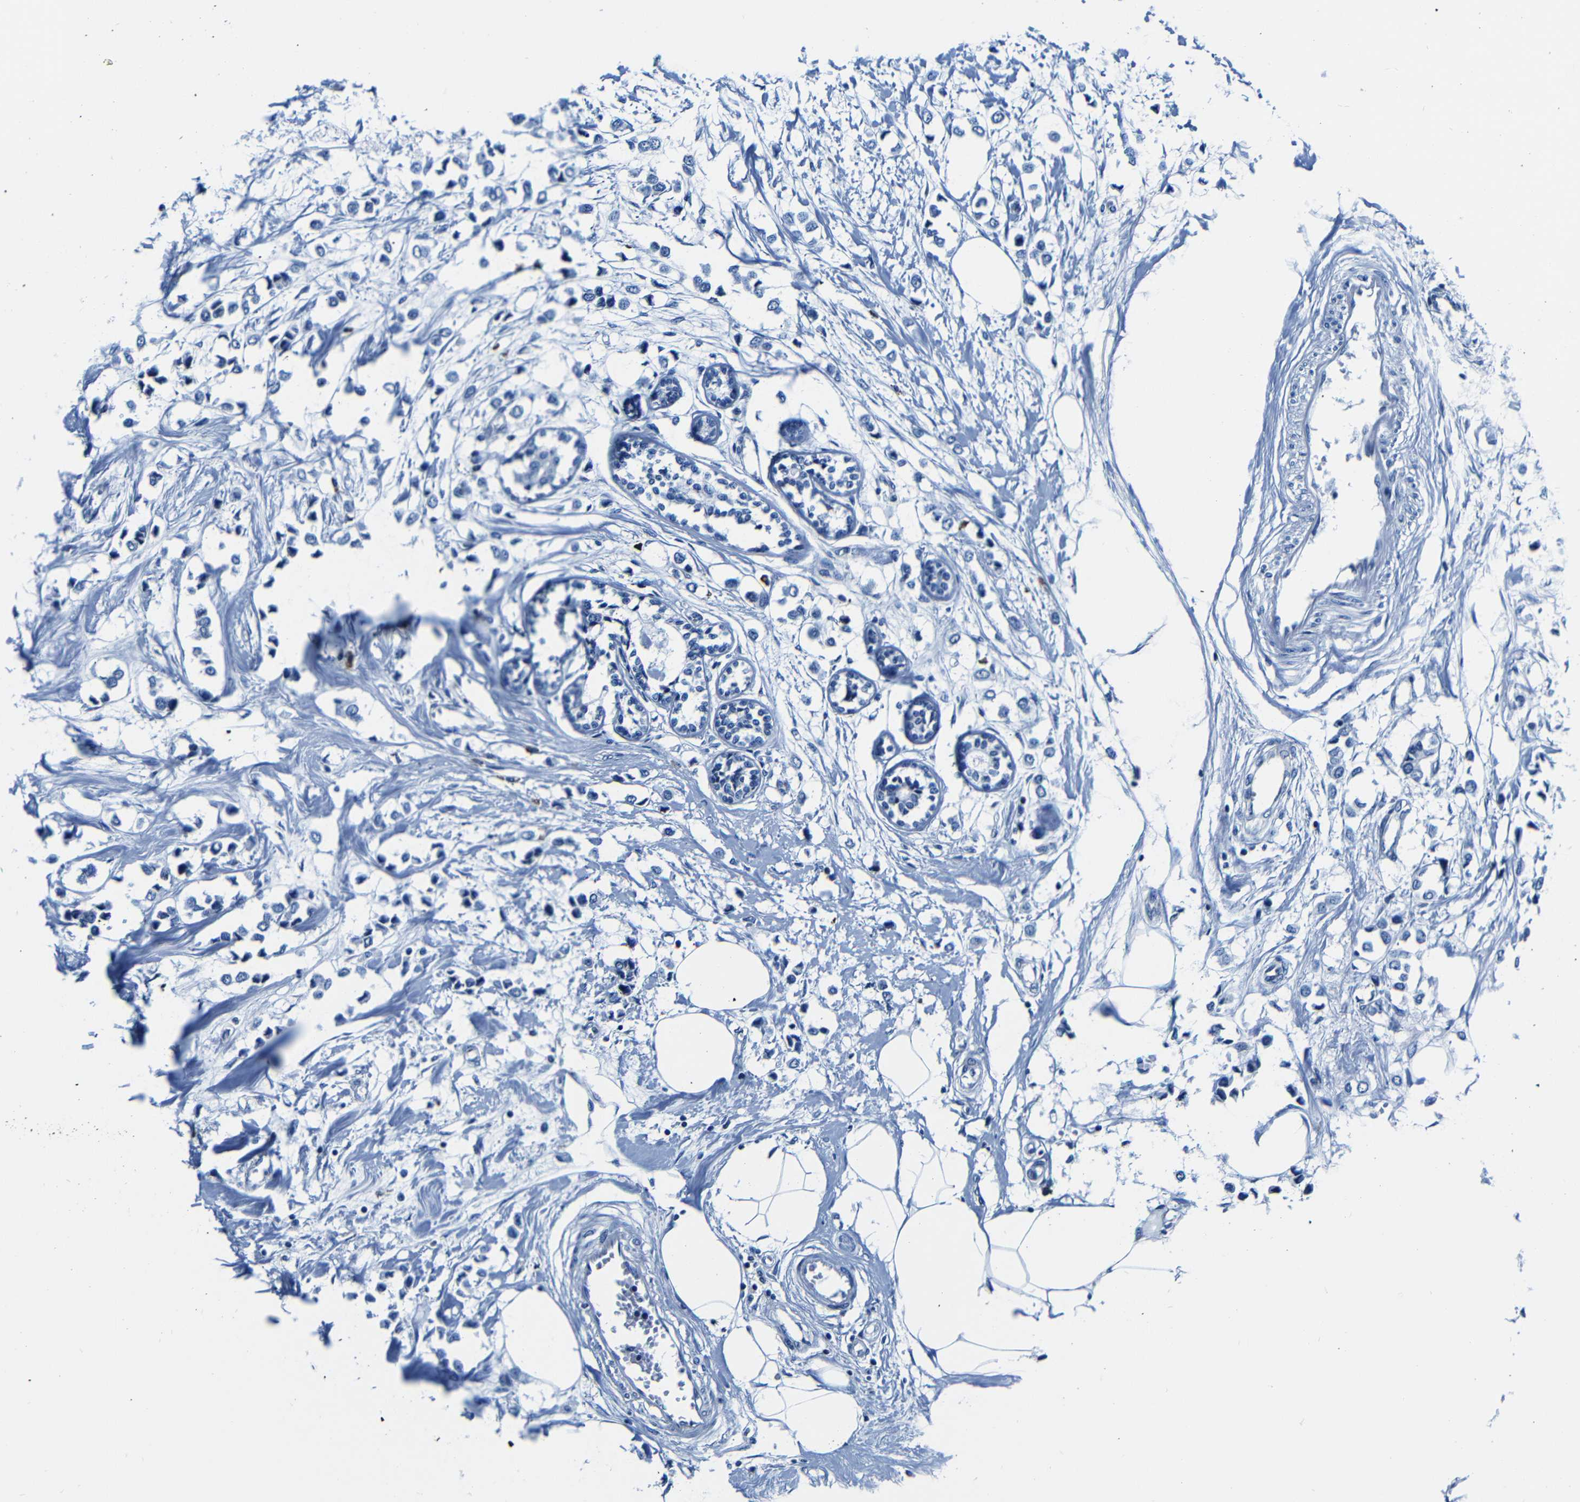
{"staining": {"intensity": "negative", "quantity": "none", "location": "none"}, "tissue": "breast cancer", "cell_type": "Tumor cells", "image_type": "cancer", "snomed": [{"axis": "morphology", "description": "Lobular carcinoma"}, {"axis": "topography", "description": "Breast"}], "caption": "This micrograph is of breast lobular carcinoma stained with IHC to label a protein in brown with the nuclei are counter-stained blue. There is no positivity in tumor cells.", "gene": "NCBP3", "patient": {"sex": "female", "age": 51}}